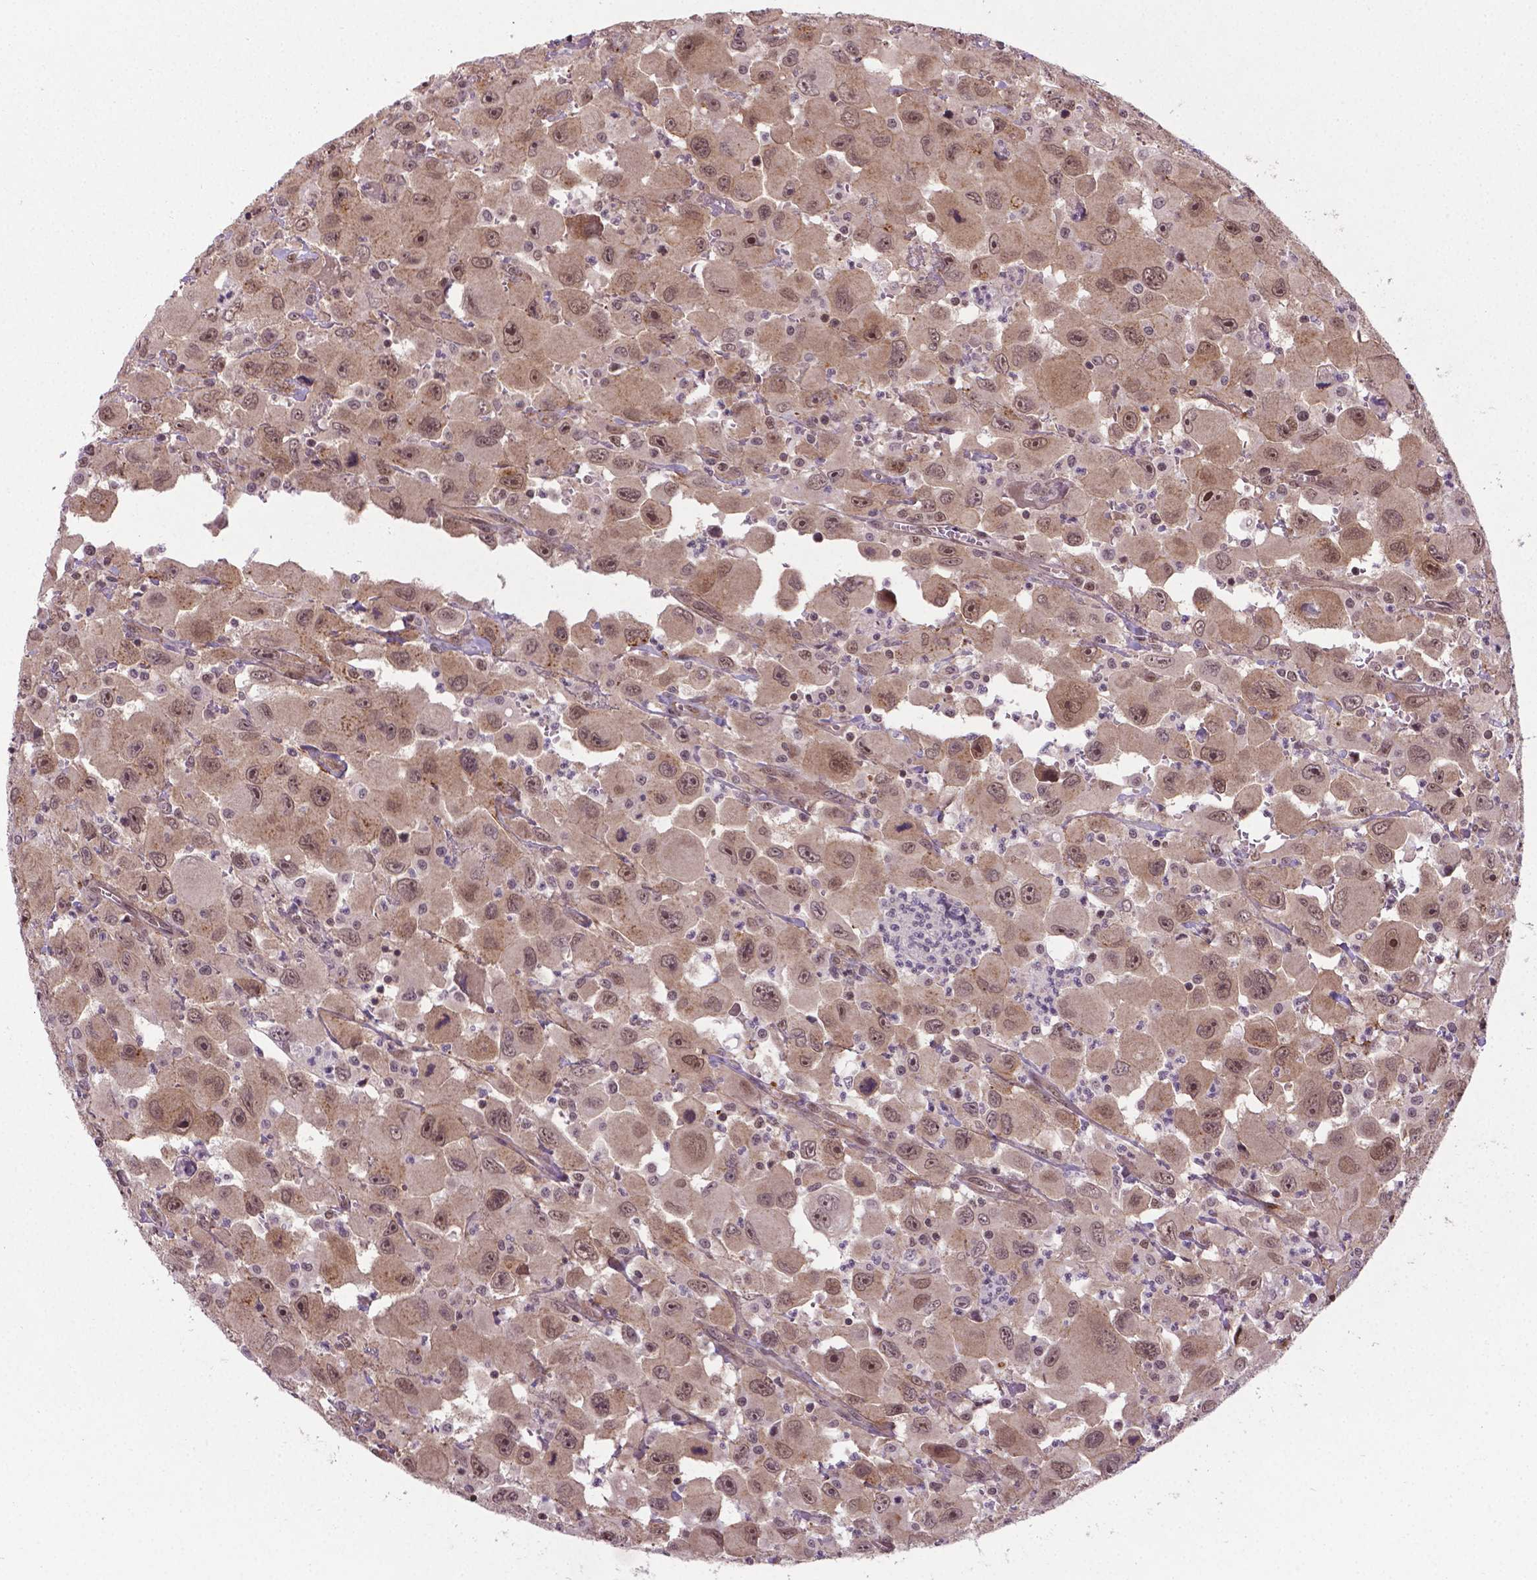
{"staining": {"intensity": "moderate", "quantity": ">75%", "location": "nuclear"}, "tissue": "head and neck cancer", "cell_type": "Tumor cells", "image_type": "cancer", "snomed": [{"axis": "morphology", "description": "Squamous cell carcinoma, NOS"}, {"axis": "morphology", "description": "Squamous cell carcinoma, metastatic, NOS"}, {"axis": "topography", "description": "Oral tissue"}, {"axis": "topography", "description": "Head-Neck"}], "caption": "Squamous cell carcinoma (head and neck) stained with a protein marker demonstrates moderate staining in tumor cells.", "gene": "ANKRD54", "patient": {"sex": "female", "age": 85}}